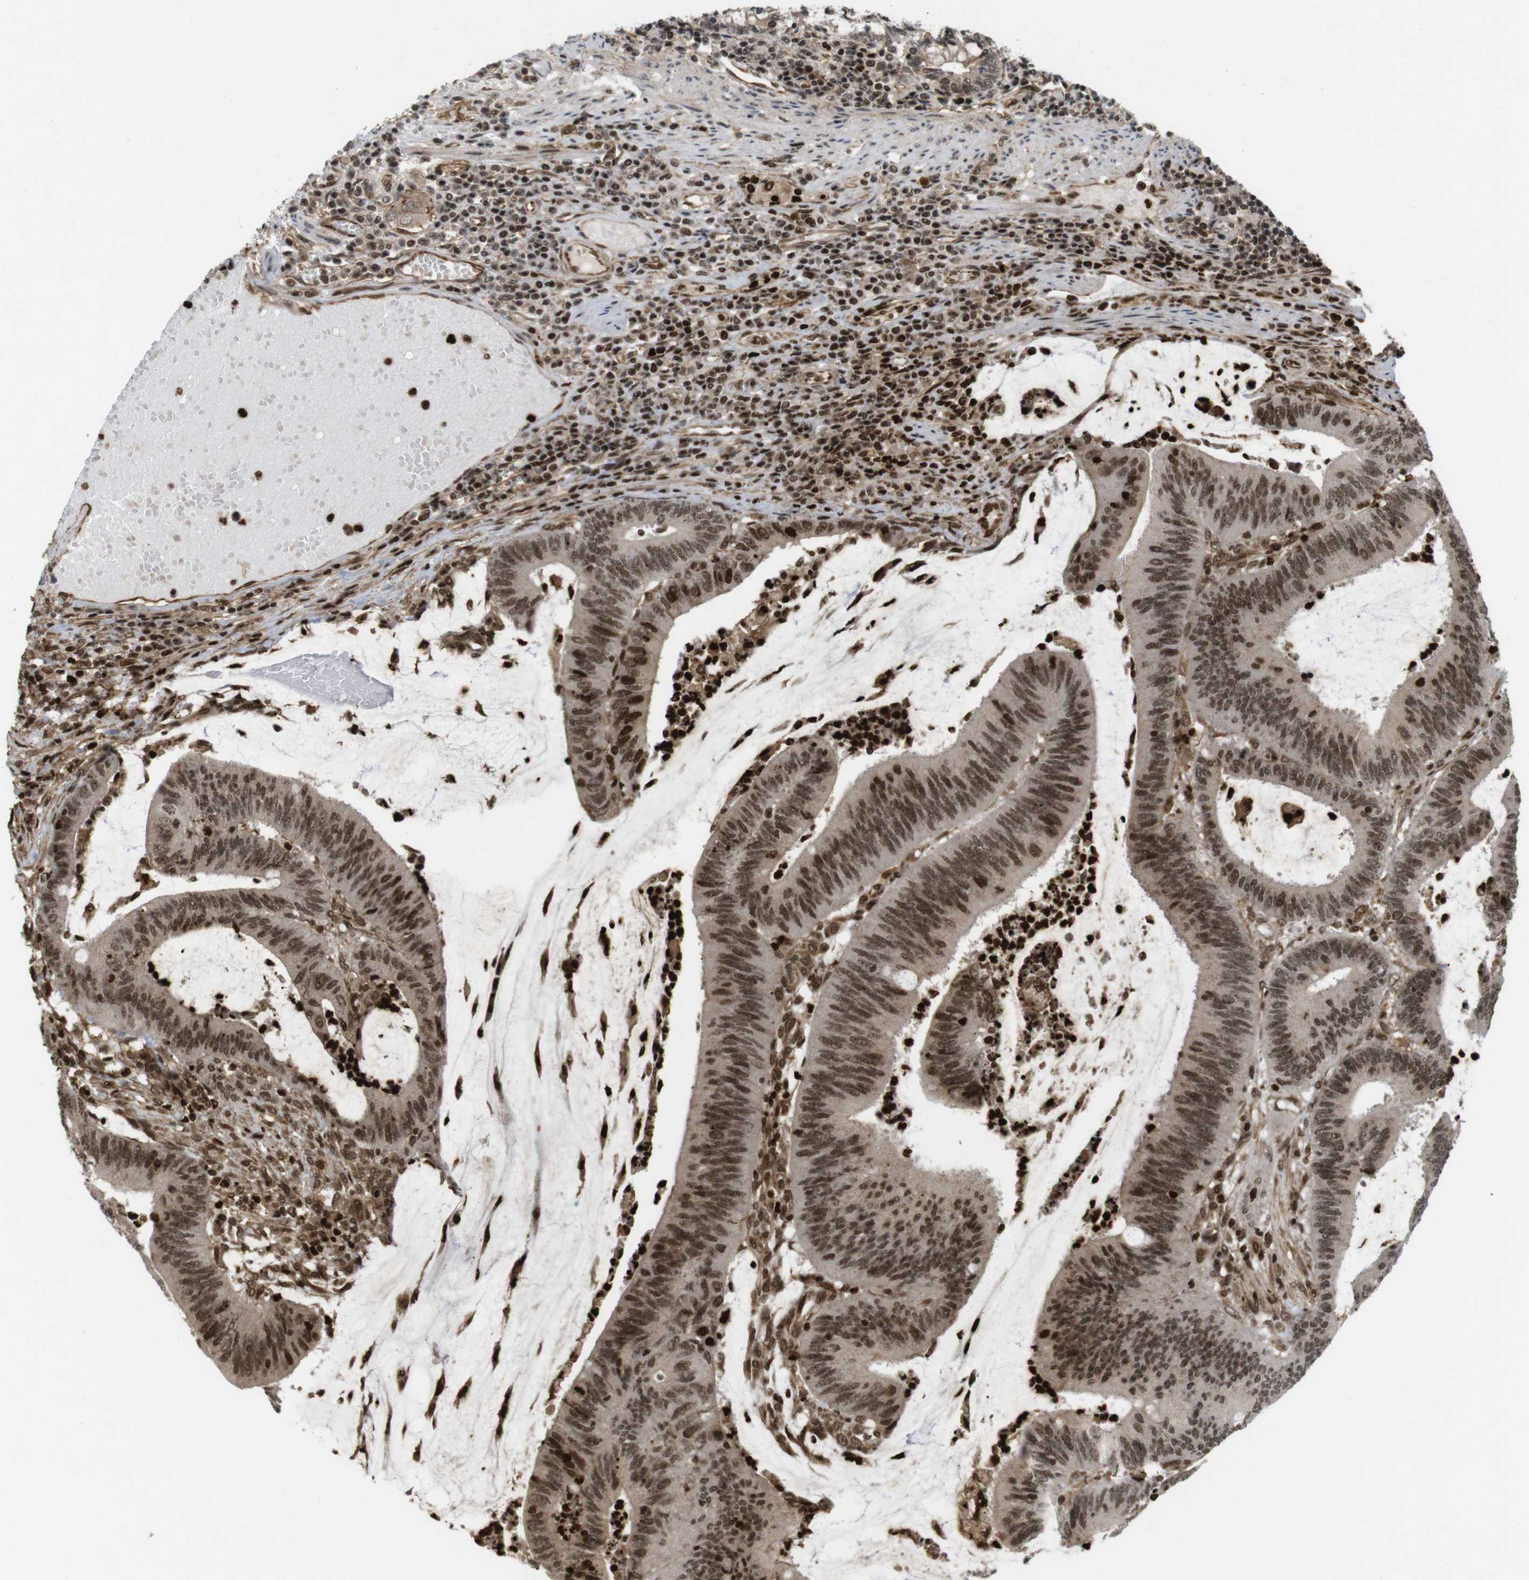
{"staining": {"intensity": "strong", "quantity": ">75%", "location": "cytoplasmic/membranous,nuclear"}, "tissue": "colorectal cancer", "cell_type": "Tumor cells", "image_type": "cancer", "snomed": [{"axis": "morphology", "description": "Adenocarcinoma, NOS"}, {"axis": "topography", "description": "Rectum"}], "caption": "DAB immunohistochemical staining of colorectal adenocarcinoma displays strong cytoplasmic/membranous and nuclear protein staining in approximately >75% of tumor cells.", "gene": "SP2", "patient": {"sex": "female", "age": 66}}